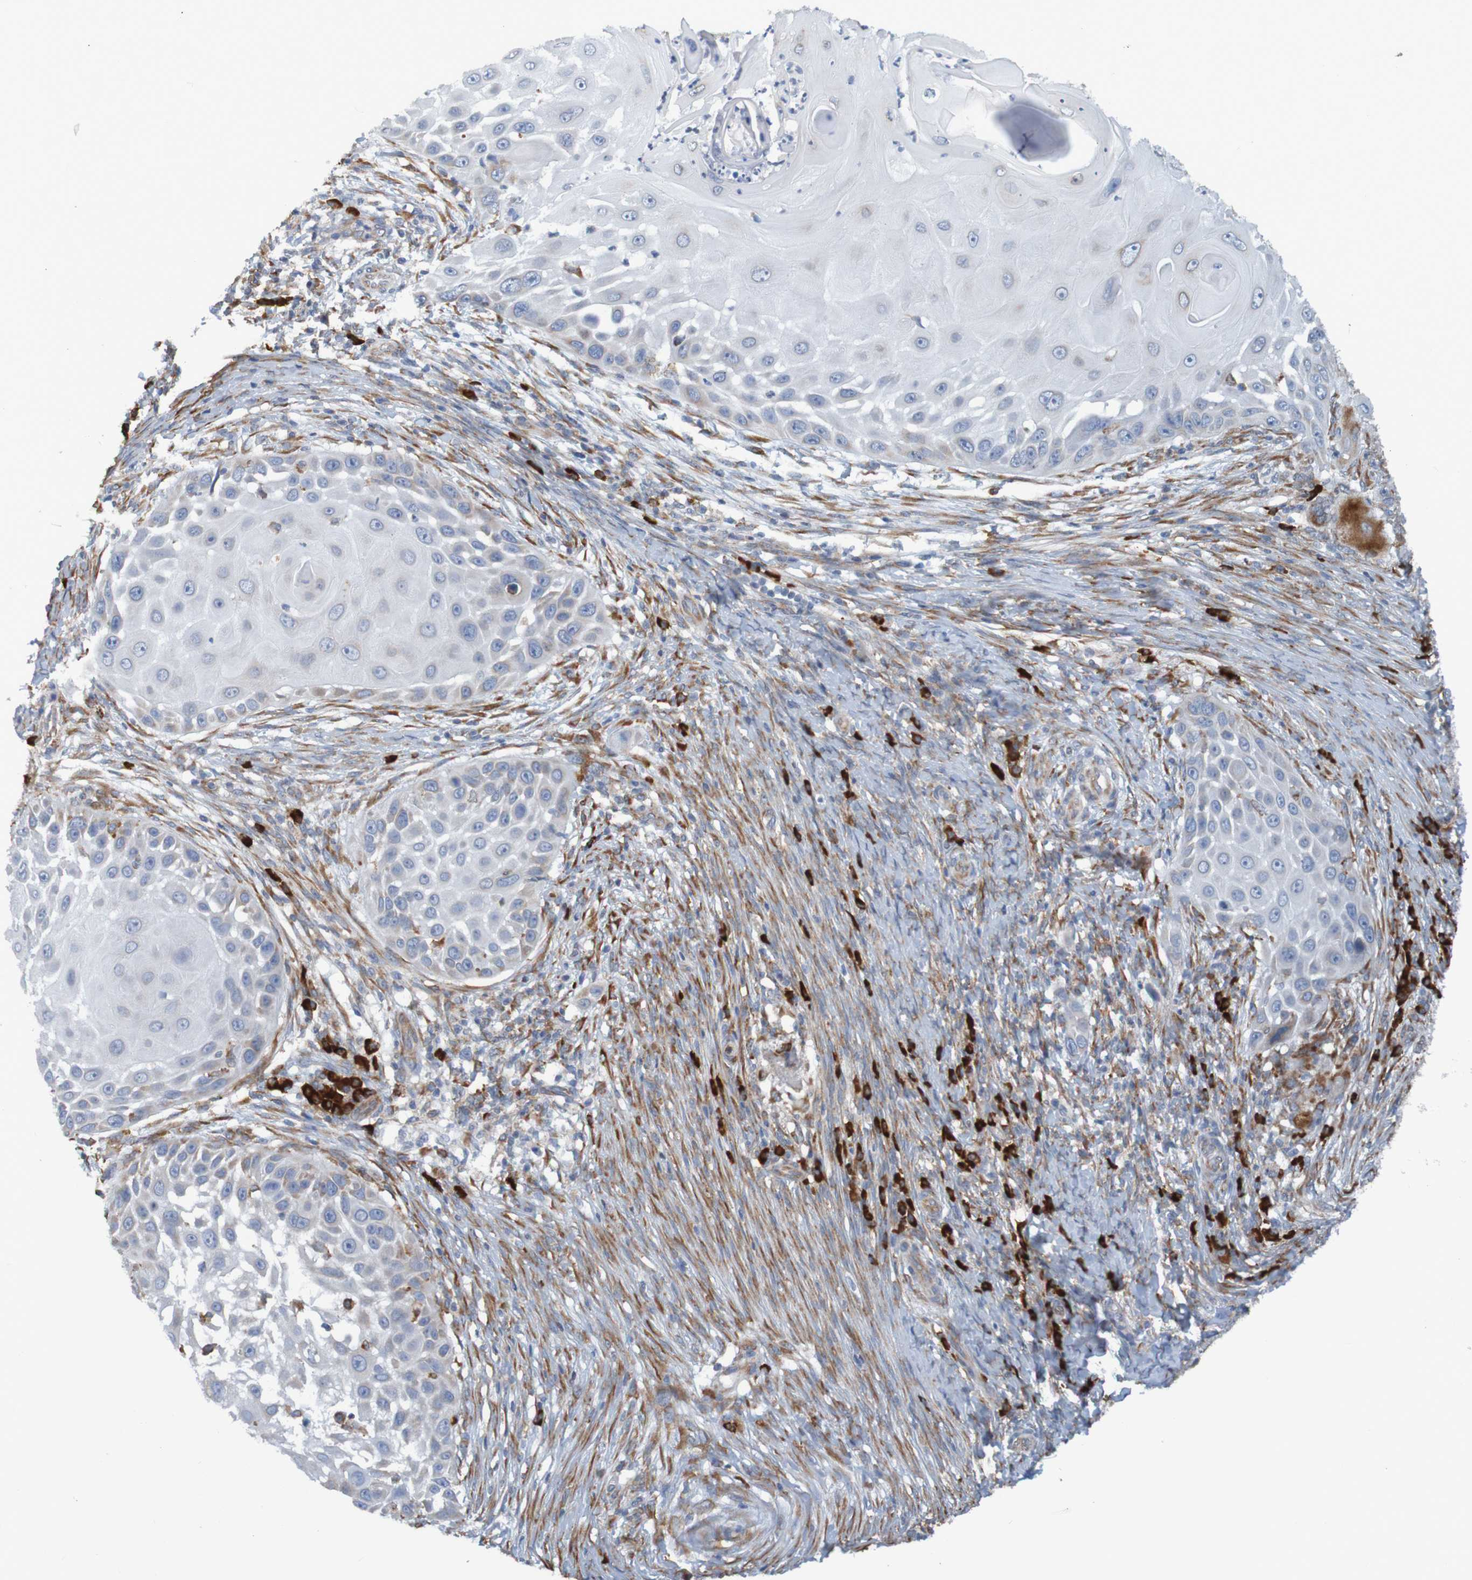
{"staining": {"intensity": "negative", "quantity": "none", "location": "none"}, "tissue": "skin cancer", "cell_type": "Tumor cells", "image_type": "cancer", "snomed": [{"axis": "morphology", "description": "Squamous cell carcinoma, NOS"}, {"axis": "topography", "description": "Skin"}], "caption": "There is no significant positivity in tumor cells of squamous cell carcinoma (skin).", "gene": "SSR1", "patient": {"sex": "female", "age": 44}}